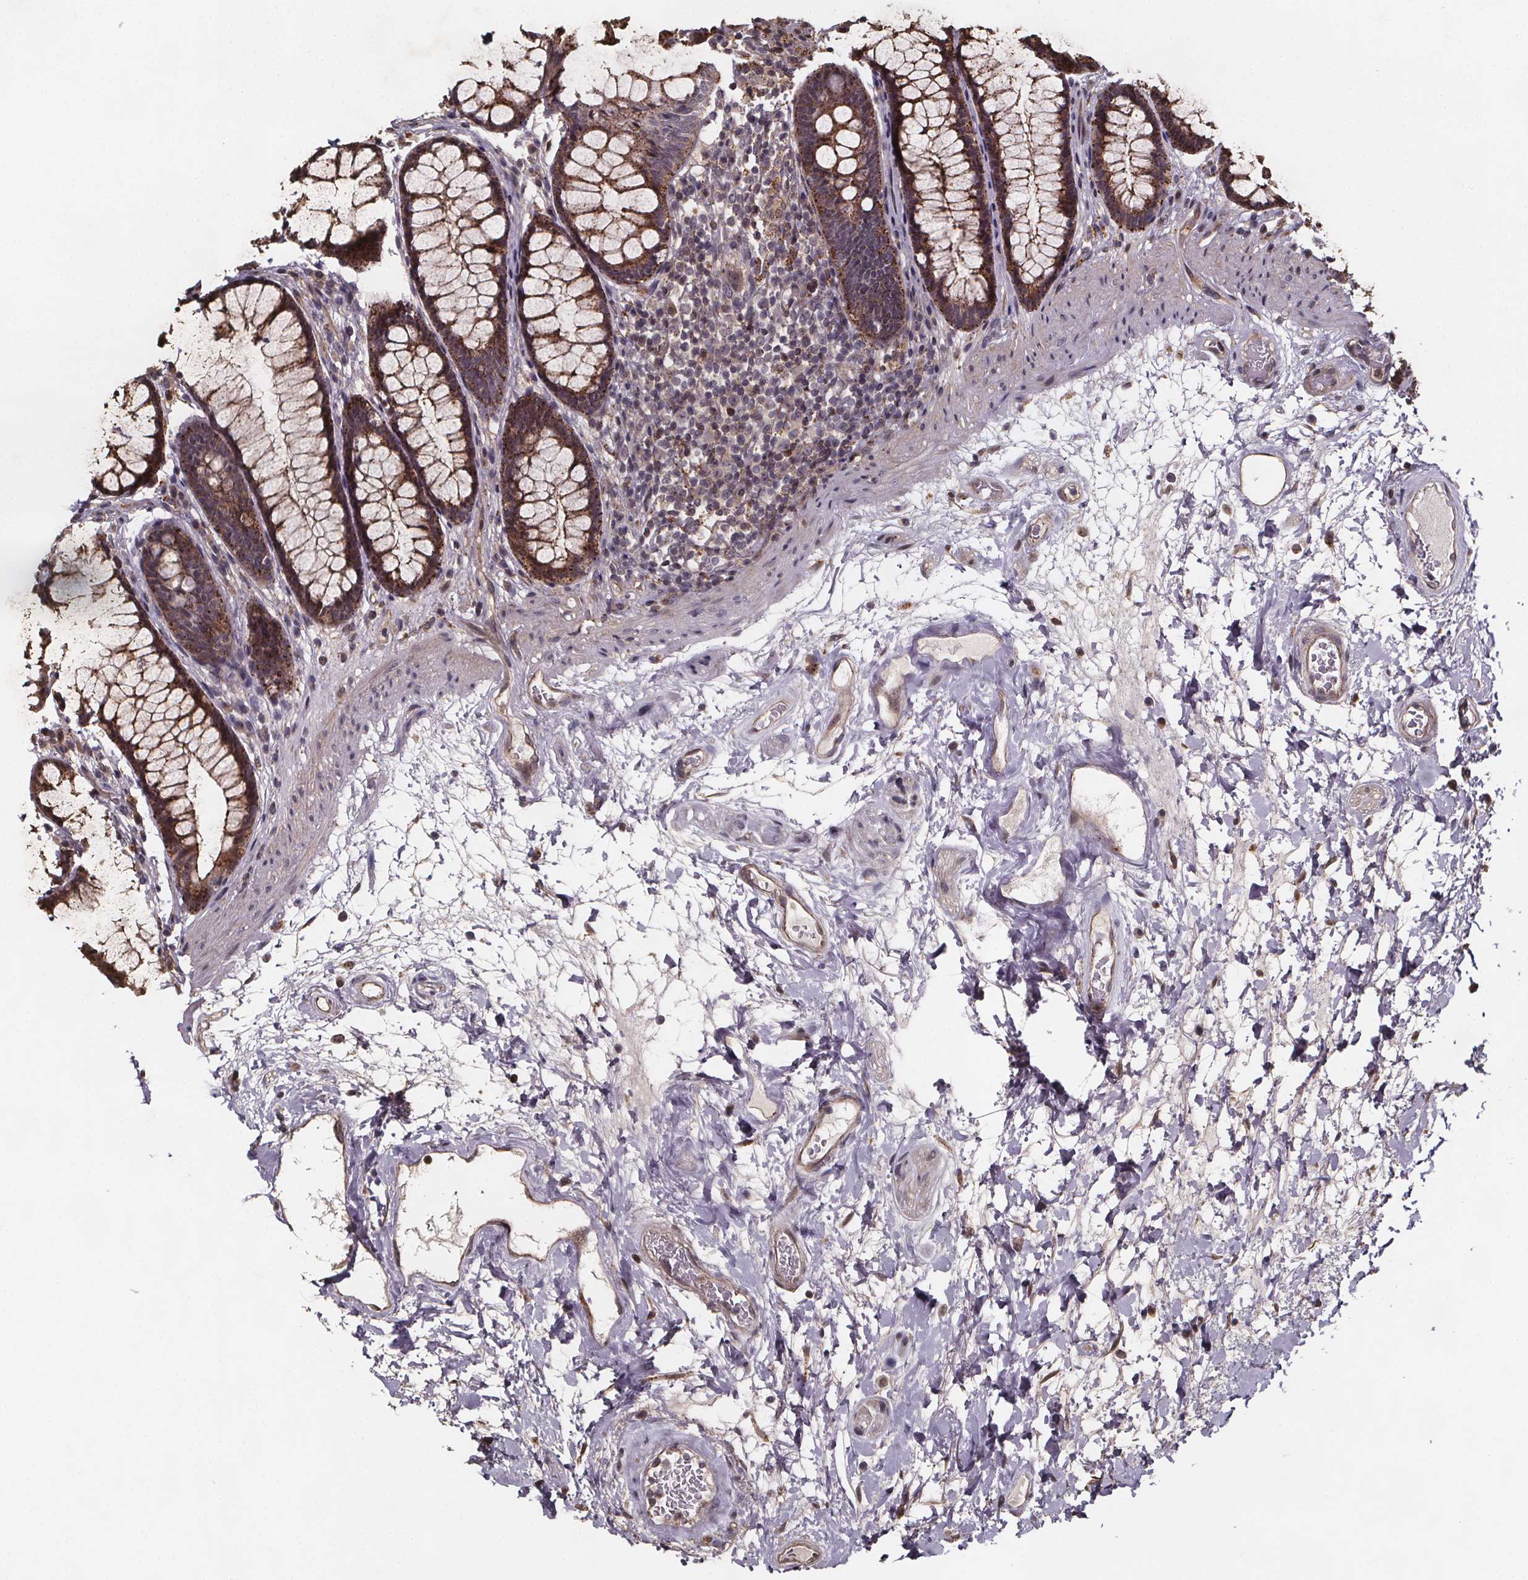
{"staining": {"intensity": "strong", "quantity": ">75%", "location": "cytoplasmic/membranous"}, "tissue": "rectum", "cell_type": "Glandular cells", "image_type": "normal", "snomed": [{"axis": "morphology", "description": "Normal tissue, NOS"}, {"axis": "topography", "description": "Rectum"}], "caption": "This is a photomicrograph of IHC staining of benign rectum, which shows strong positivity in the cytoplasmic/membranous of glandular cells.", "gene": "ZNF879", "patient": {"sex": "male", "age": 72}}